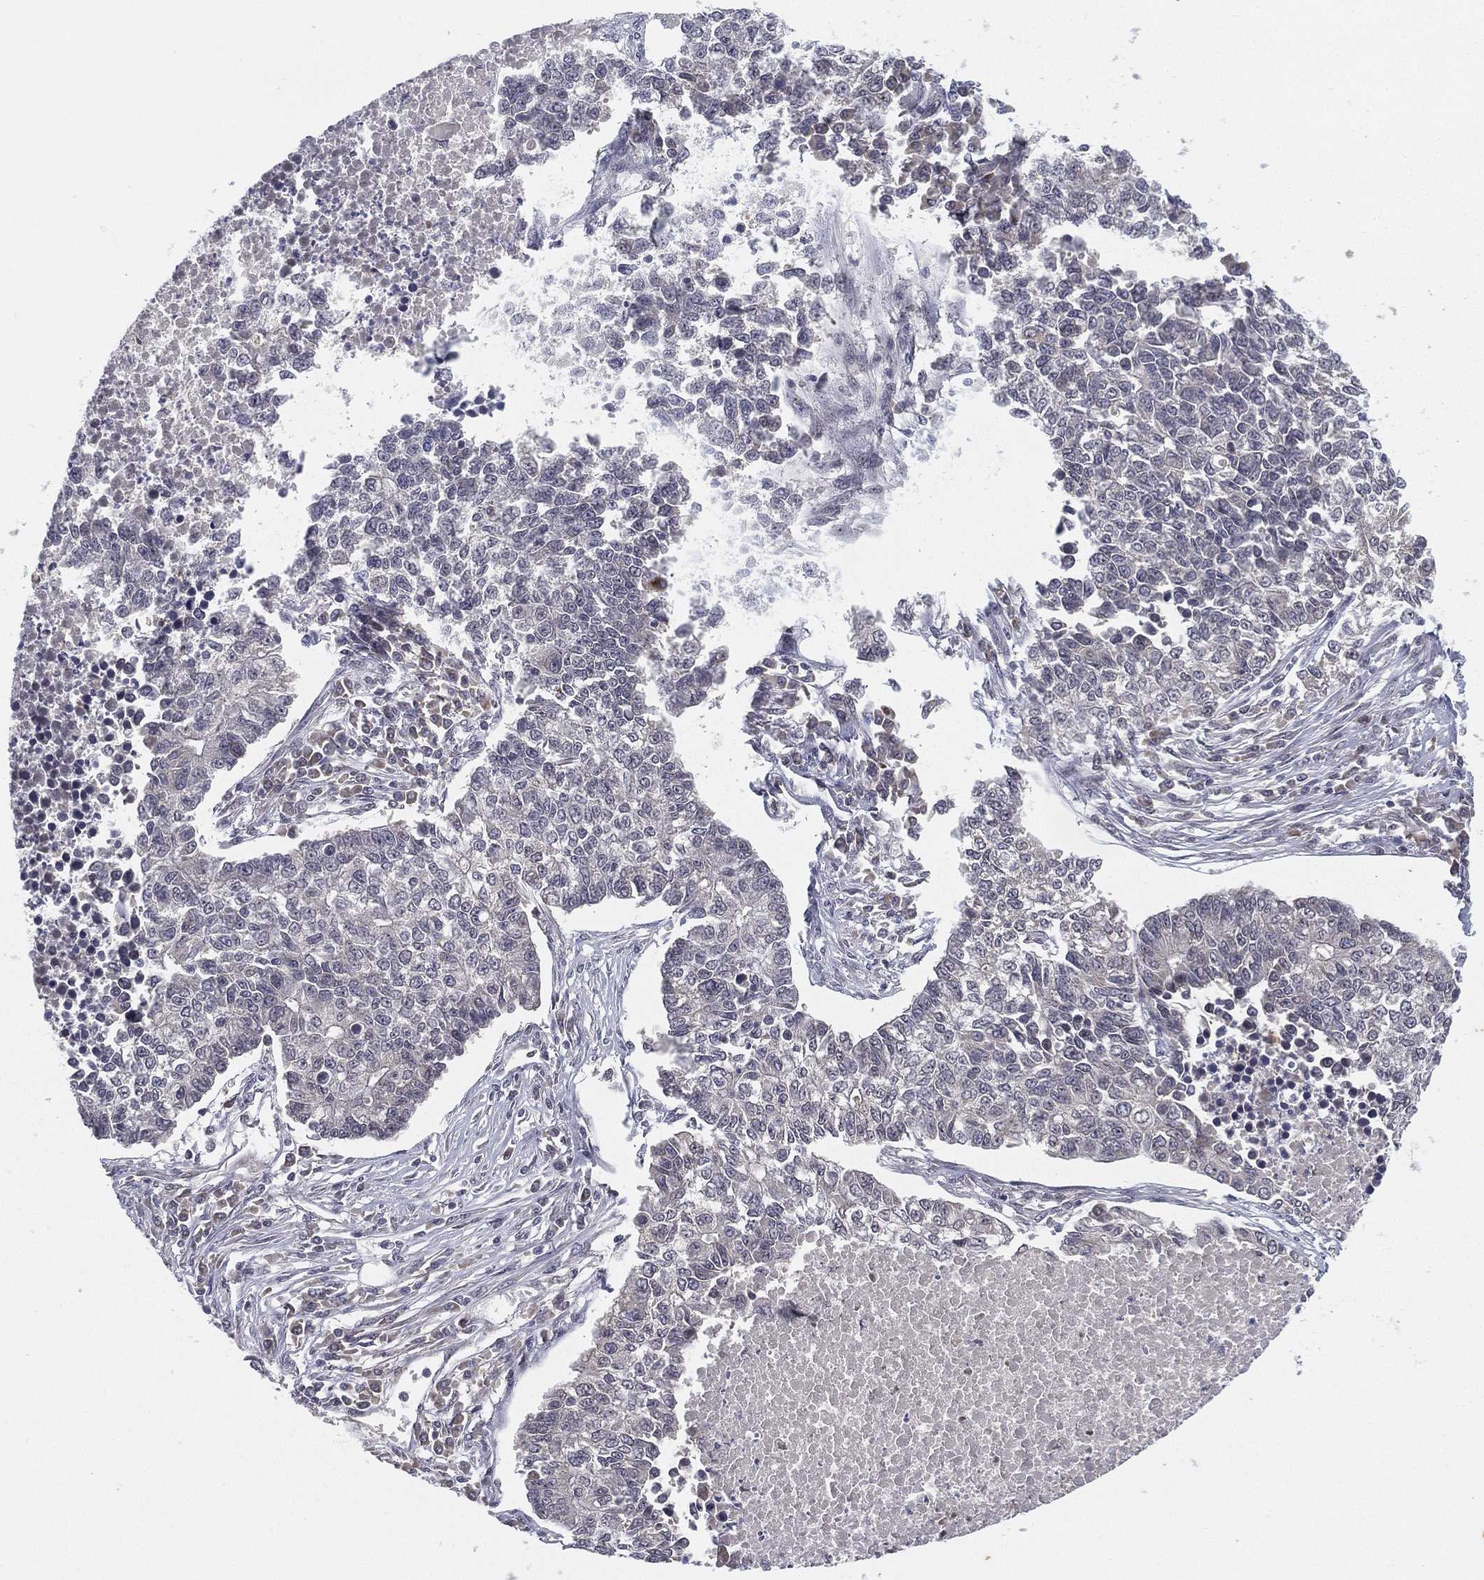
{"staining": {"intensity": "negative", "quantity": "none", "location": "none"}, "tissue": "lung cancer", "cell_type": "Tumor cells", "image_type": "cancer", "snomed": [{"axis": "morphology", "description": "Adenocarcinoma, NOS"}, {"axis": "topography", "description": "Lung"}], "caption": "Human adenocarcinoma (lung) stained for a protein using immunohistochemistry (IHC) demonstrates no staining in tumor cells.", "gene": "MS4A8", "patient": {"sex": "male", "age": 57}}